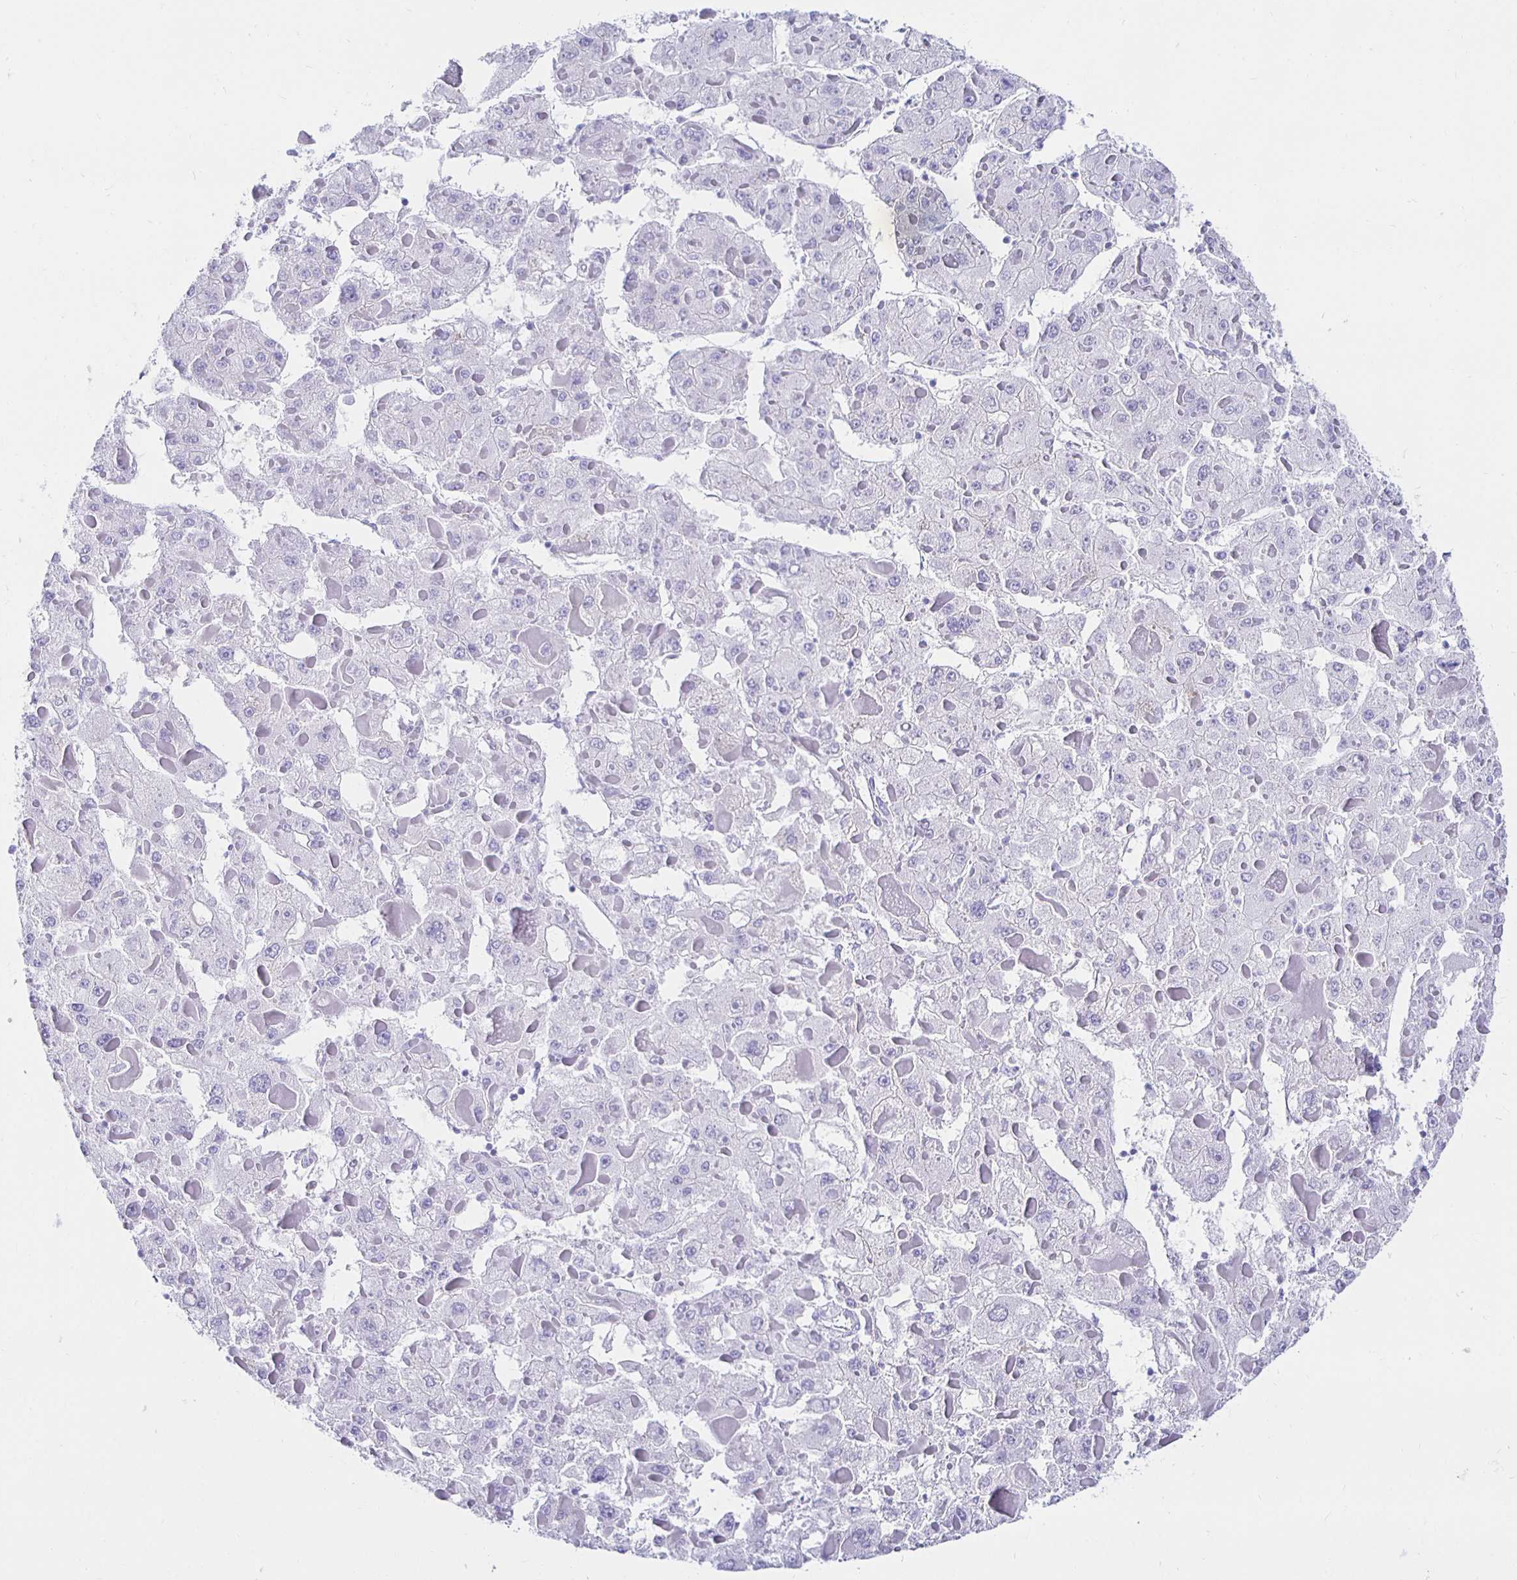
{"staining": {"intensity": "negative", "quantity": "none", "location": "none"}, "tissue": "liver cancer", "cell_type": "Tumor cells", "image_type": "cancer", "snomed": [{"axis": "morphology", "description": "Carcinoma, Hepatocellular, NOS"}, {"axis": "topography", "description": "Liver"}], "caption": "This is an immunohistochemistry image of liver cancer. There is no expression in tumor cells.", "gene": "UMOD", "patient": {"sex": "female", "age": 73}}